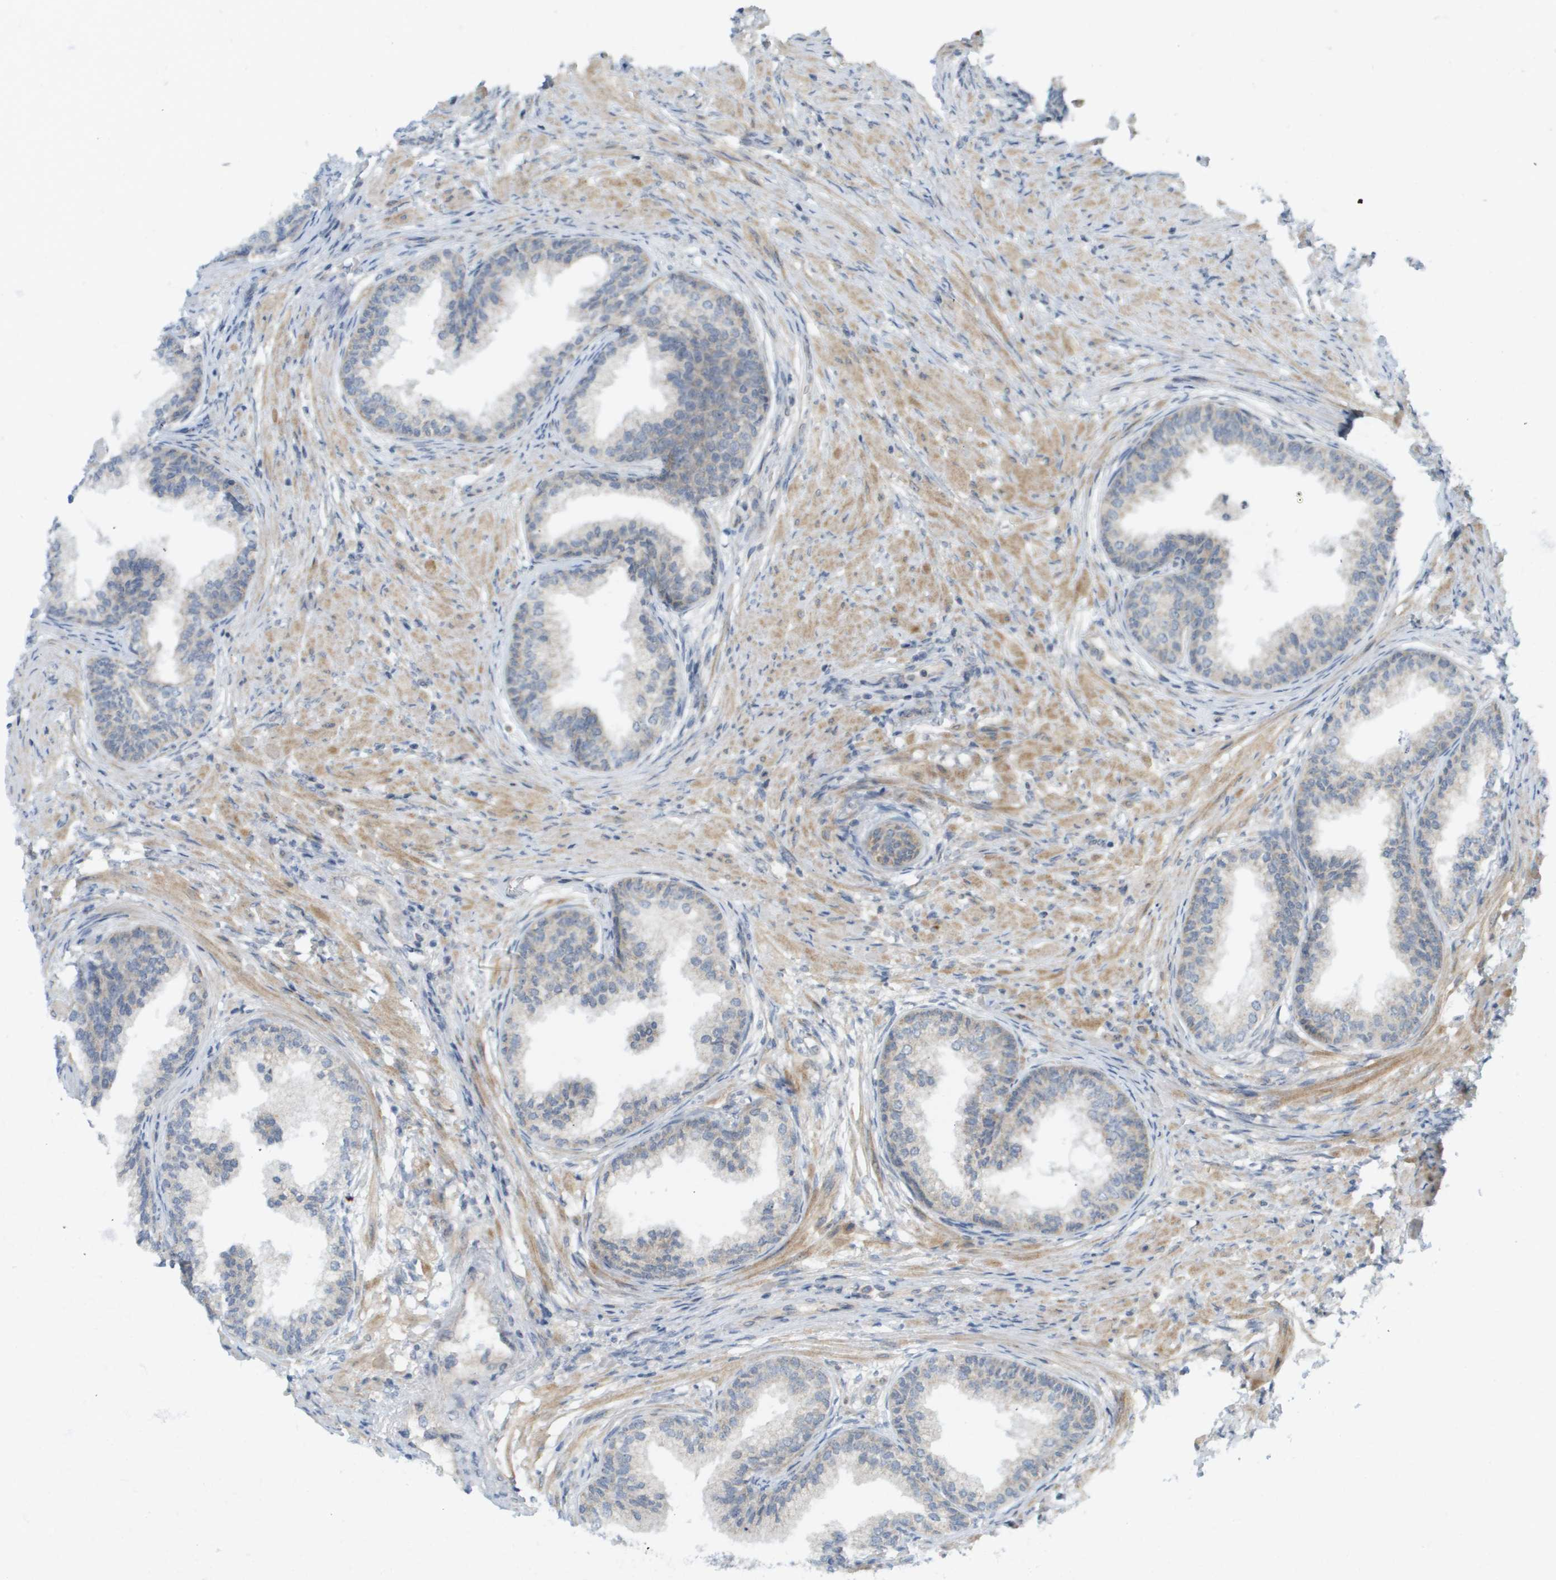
{"staining": {"intensity": "weak", "quantity": "<25%", "location": "cytoplasmic/membranous"}, "tissue": "prostate", "cell_type": "Glandular cells", "image_type": "normal", "snomed": [{"axis": "morphology", "description": "Normal tissue, NOS"}, {"axis": "topography", "description": "Prostate"}], "caption": "Glandular cells show no significant protein staining in benign prostate.", "gene": "PROC", "patient": {"sex": "male", "age": 76}}